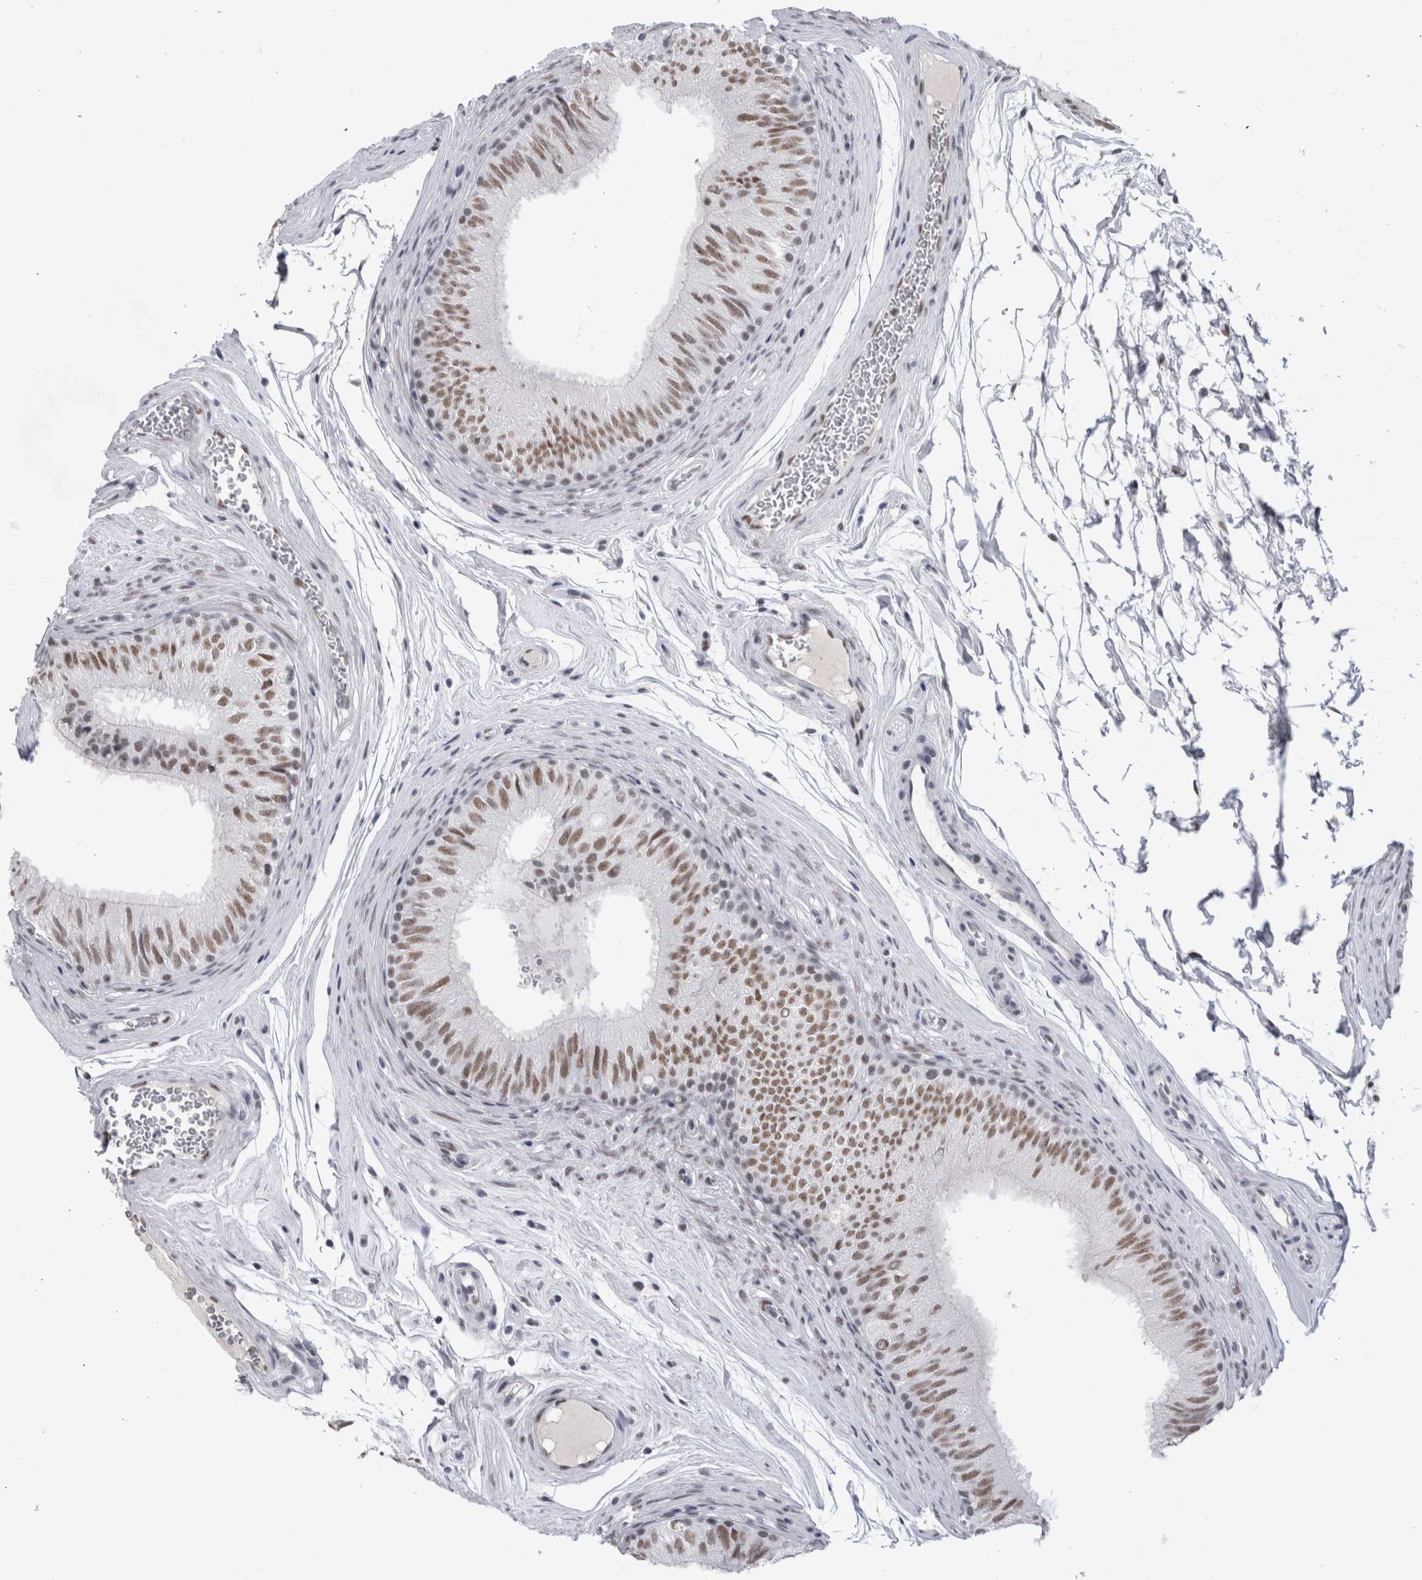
{"staining": {"intensity": "moderate", "quantity": ">75%", "location": "nuclear"}, "tissue": "epididymis", "cell_type": "Glandular cells", "image_type": "normal", "snomed": [{"axis": "morphology", "description": "Normal tissue, NOS"}, {"axis": "topography", "description": "Epididymis"}], "caption": "Immunohistochemistry micrograph of normal epididymis: human epididymis stained using IHC exhibits medium levels of moderate protein expression localized specifically in the nuclear of glandular cells, appearing as a nuclear brown color.", "gene": "API5", "patient": {"sex": "male", "age": 36}}